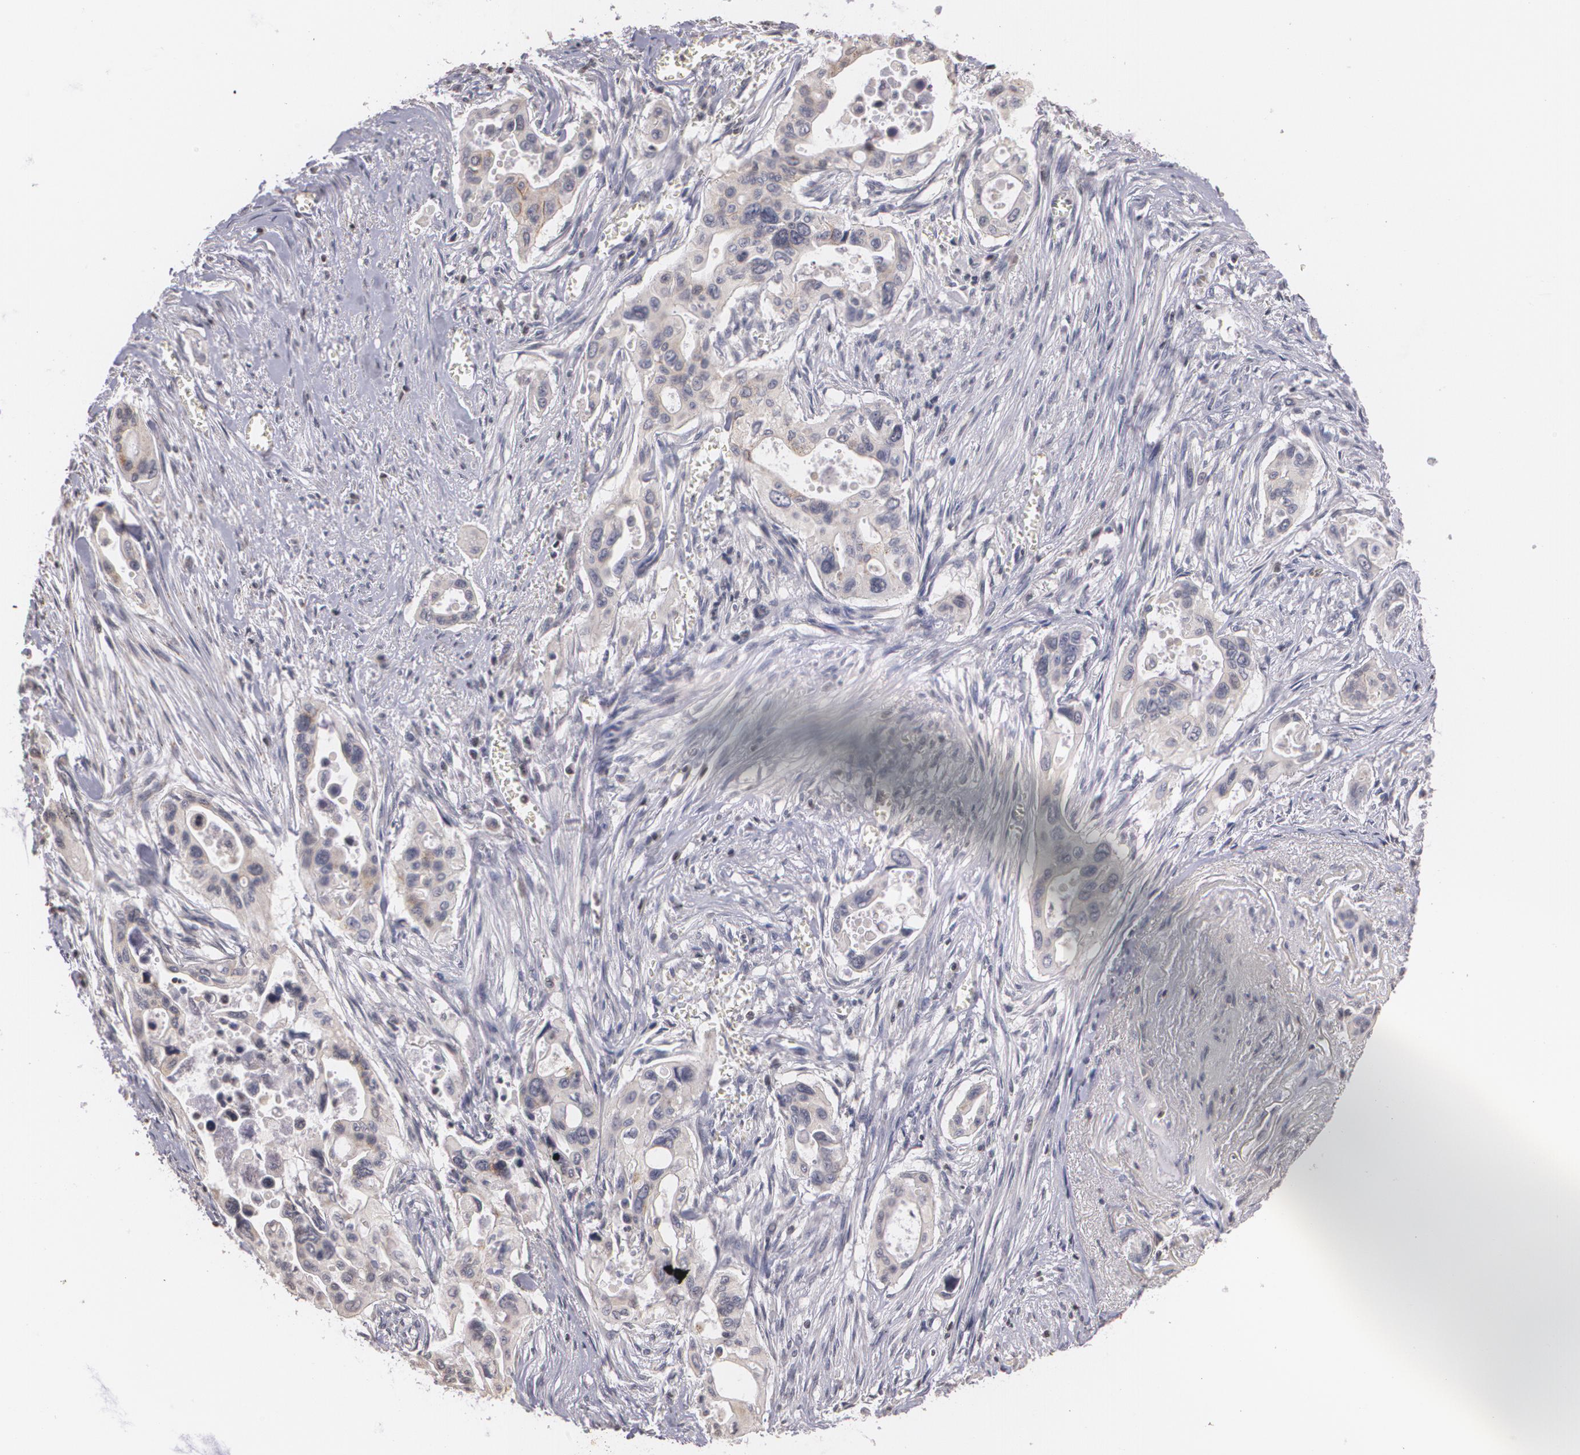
{"staining": {"intensity": "negative", "quantity": "none", "location": "none"}, "tissue": "pancreatic cancer", "cell_type": "Tumor cells", "image_type": "cancer", "snomed": [{"axis": "morphology", "description": "Adenocarcinoma, NOS"}, {"axis": "topography", "description": "Pancreas"}], "caption": "High power microscopy micrograph of an IHC histopathology image of adenocarcinoma (pancreatic), revealing no significant positivity in tumor cells.", "gene": "THRB", "patient": {"sex": "male", "age": 77}}